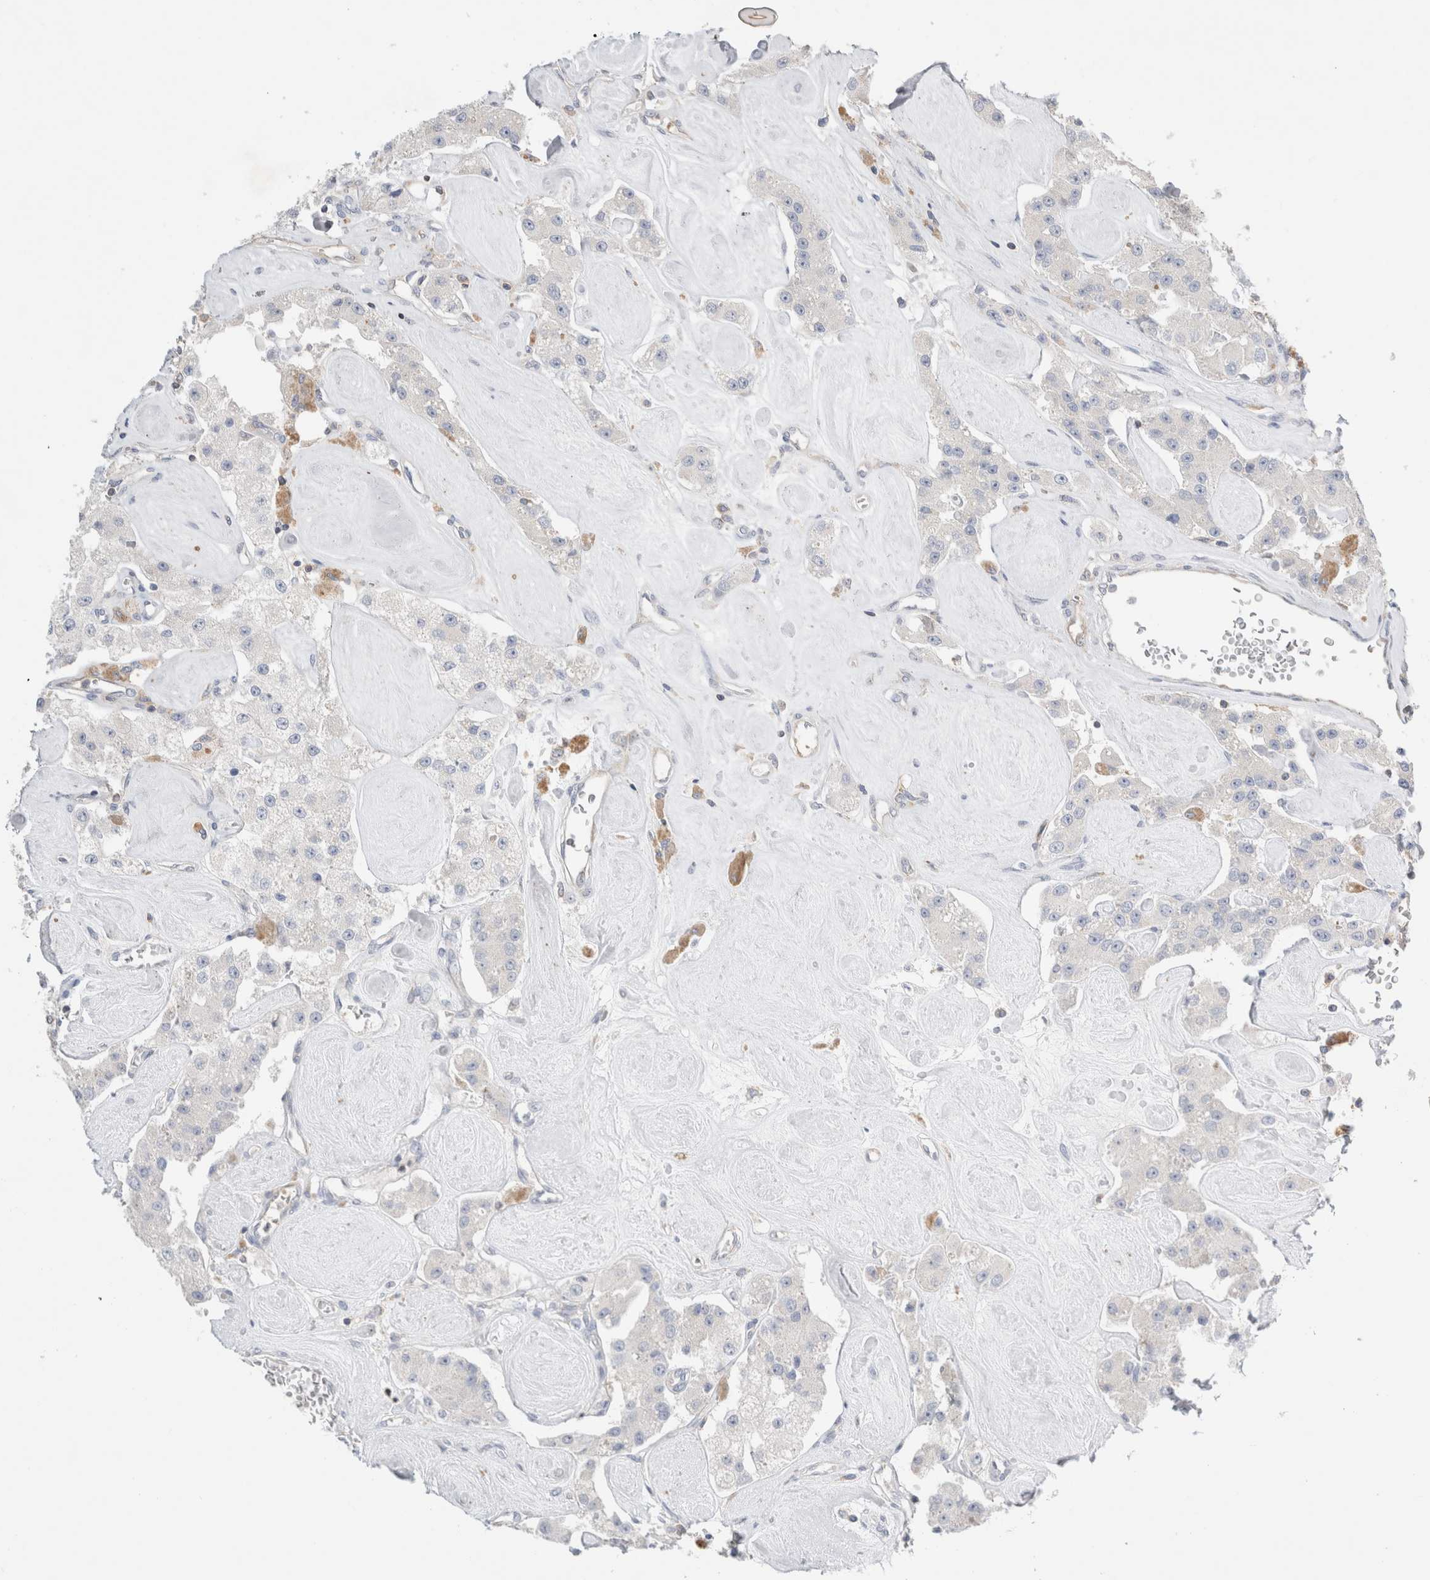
{"staining": {"intensity": "negative", "quantity": "none", "location": "none"}, "tissue": "carcinoid", "cell_type": "Tumor cells", "image_type": "cancer", "snomed": [{"axis": "morphology", "description": "Carcinoid, malignant, NOS"}, {"axis": "topography", "description": "Pancreas"}], "caption": "An immunohistochemistry (IHC) photomicrograph of carcinoid (malignant) is shown. There is no staining in tumor cells of carcinoid (malignant).", "gene": "ZNF23", "patient": {"sex": "male", "age": 41}}